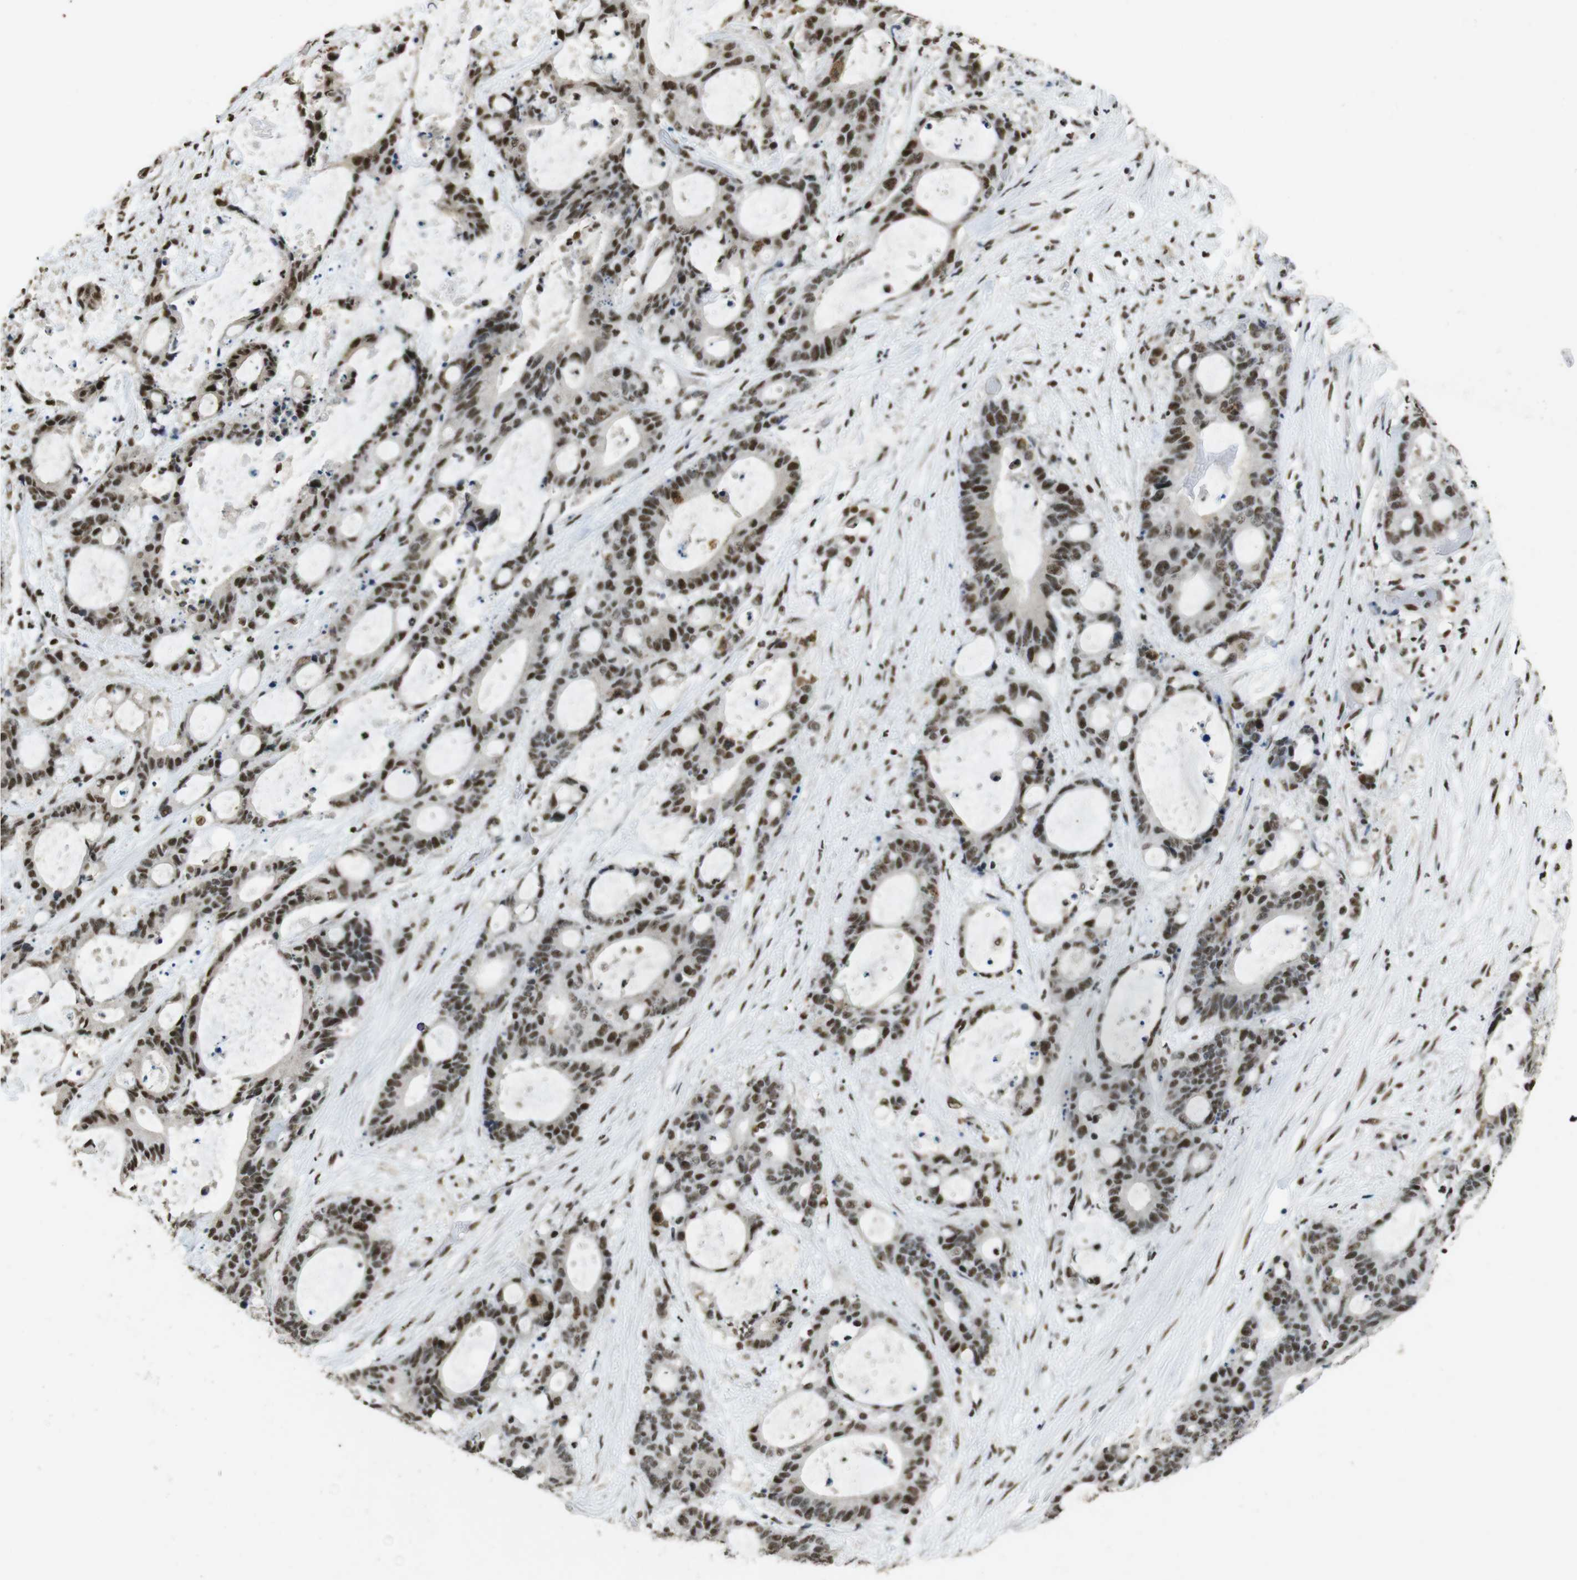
{"staining": {"intensity": "moderate", "quantity": ">75%", "location": "nuclear"}, "tissue": "liver cancer", "cell_type": "Tumor cells", "image_type": "cancer", "snomed": [{"axis": "morphology", "description": "Cholangiocarcinoma"}, {"axis": "topography", "description": "Liver"}], "caption": "Immunohistochemistry histopathology image of liver cholangiocarcinoma stained for a protein (brown), which demonstrates medium levels of moderate nuclear positivity in approximately >75% of tumor cells.", "gene": "CSNK2B", "patient": {"sex": "female", "age": 73}}